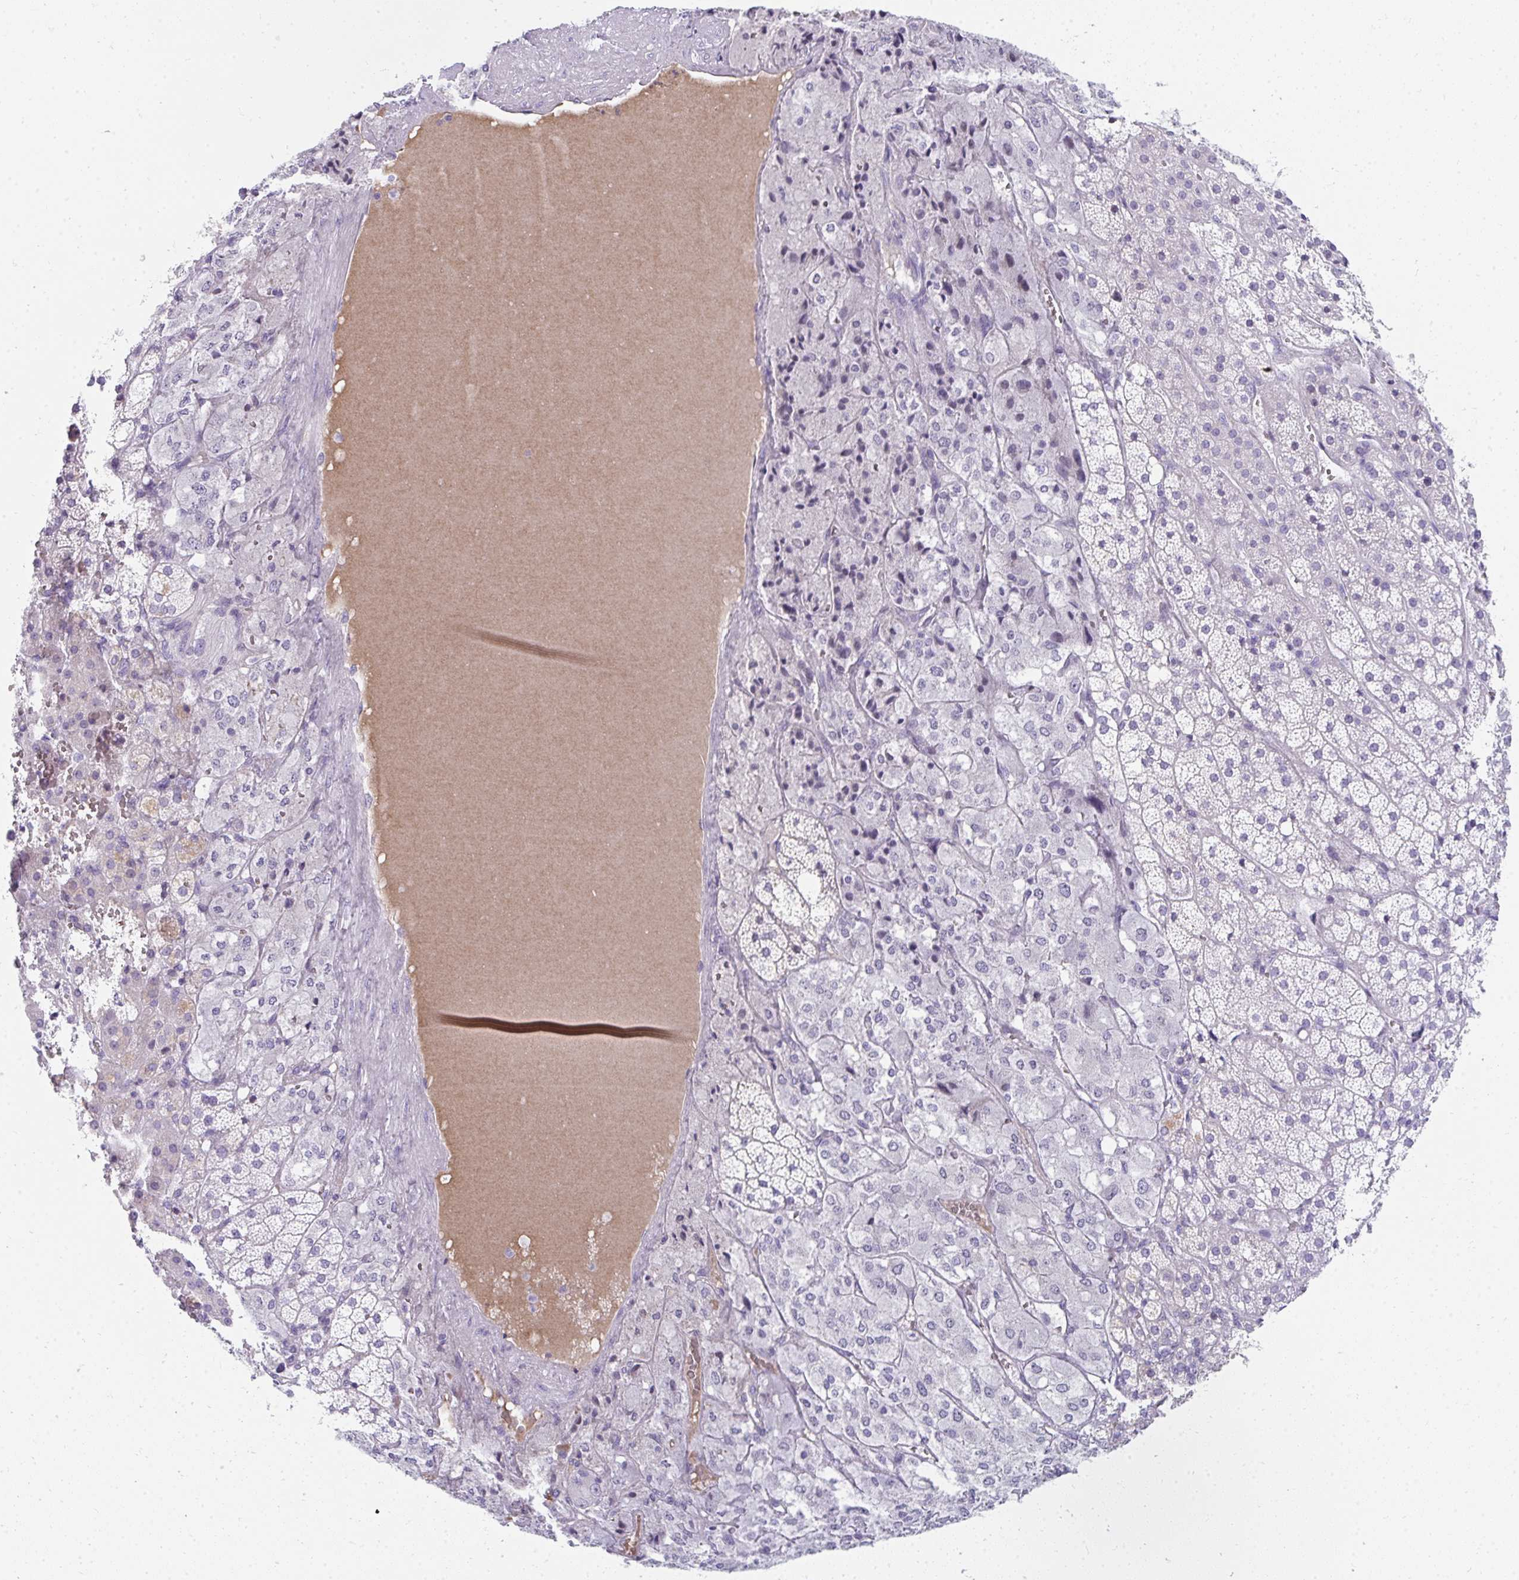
{"staining": {"intensity": "negative", "quantity": "none", "location": "none"}, "tissue": "adrenal gland", "cell_type": "Glandular cells", "image_type": "normal", "snomed": [{"axis": "morphology", "description": "Normal tissue, NOS"}, {"axis": "topography", "description": "Adrenal gland"}], "caption": "Glandular cells show no significant protein positivity in unremarkable adrenal gland. (DAB immunohistochemistry with hematoxylin counter stain).", "gene": "TNNT1", "patient": {"sex": "male", "age": 53}}